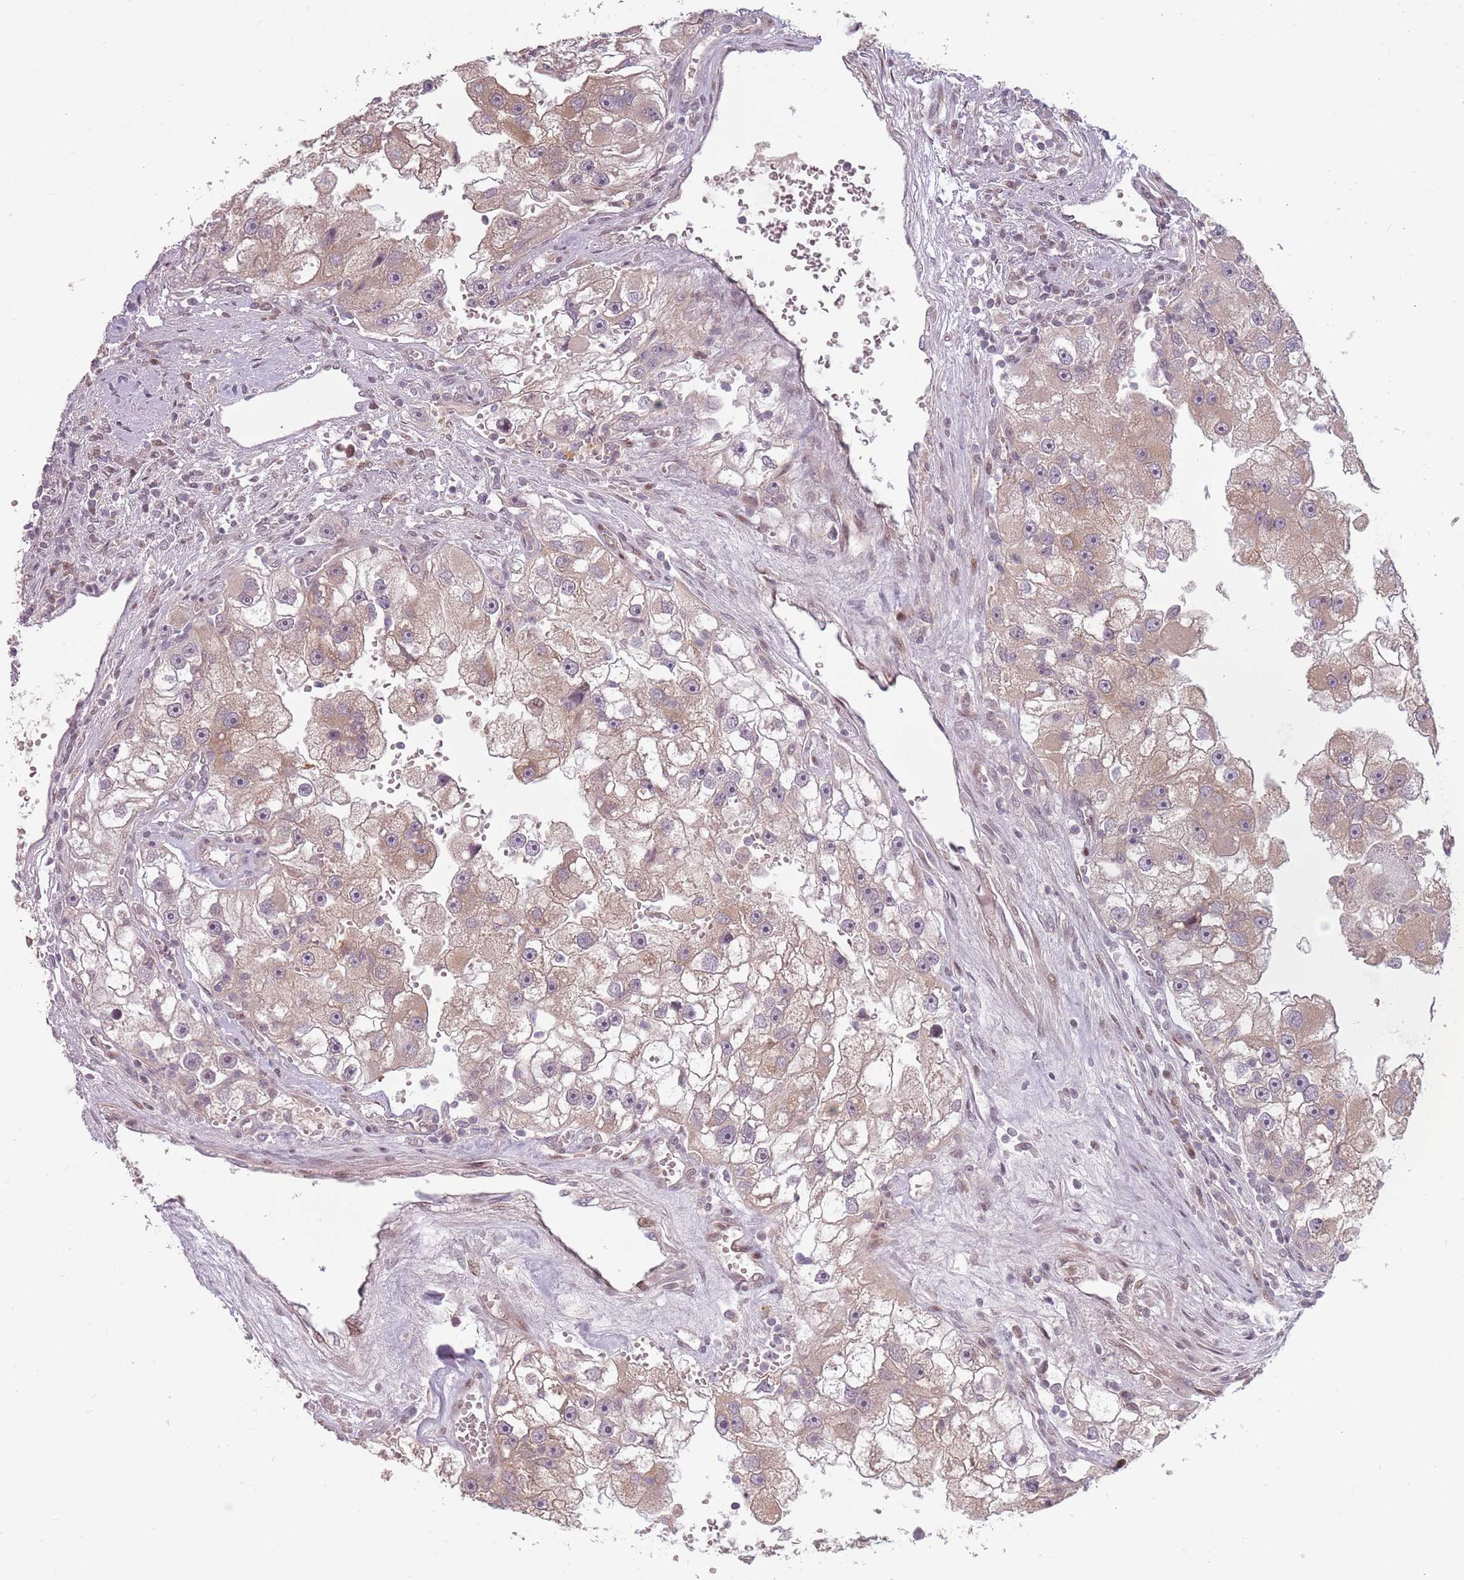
{"staining": {"intensity": "weak", "quantity": ">75%", "location": "cytoplasmic/membranous"}, "tissue": "renal cancer", "cell_type": "Tumor cells", "image_type": "cancer", "snomed": [{"axis": "morphology", "description": "Adenocarcinoma, NOS"}, {"axis": "topography", "description": "Kidney"}], "caption": "Renal cancer was stained to show a protein in brown. There is low levels of weak cytoplasmic/membranous positivity in about >75% of tumor cells.", "gene": "ADGRG1", "patient": {"sex": "male", "age": 63}}